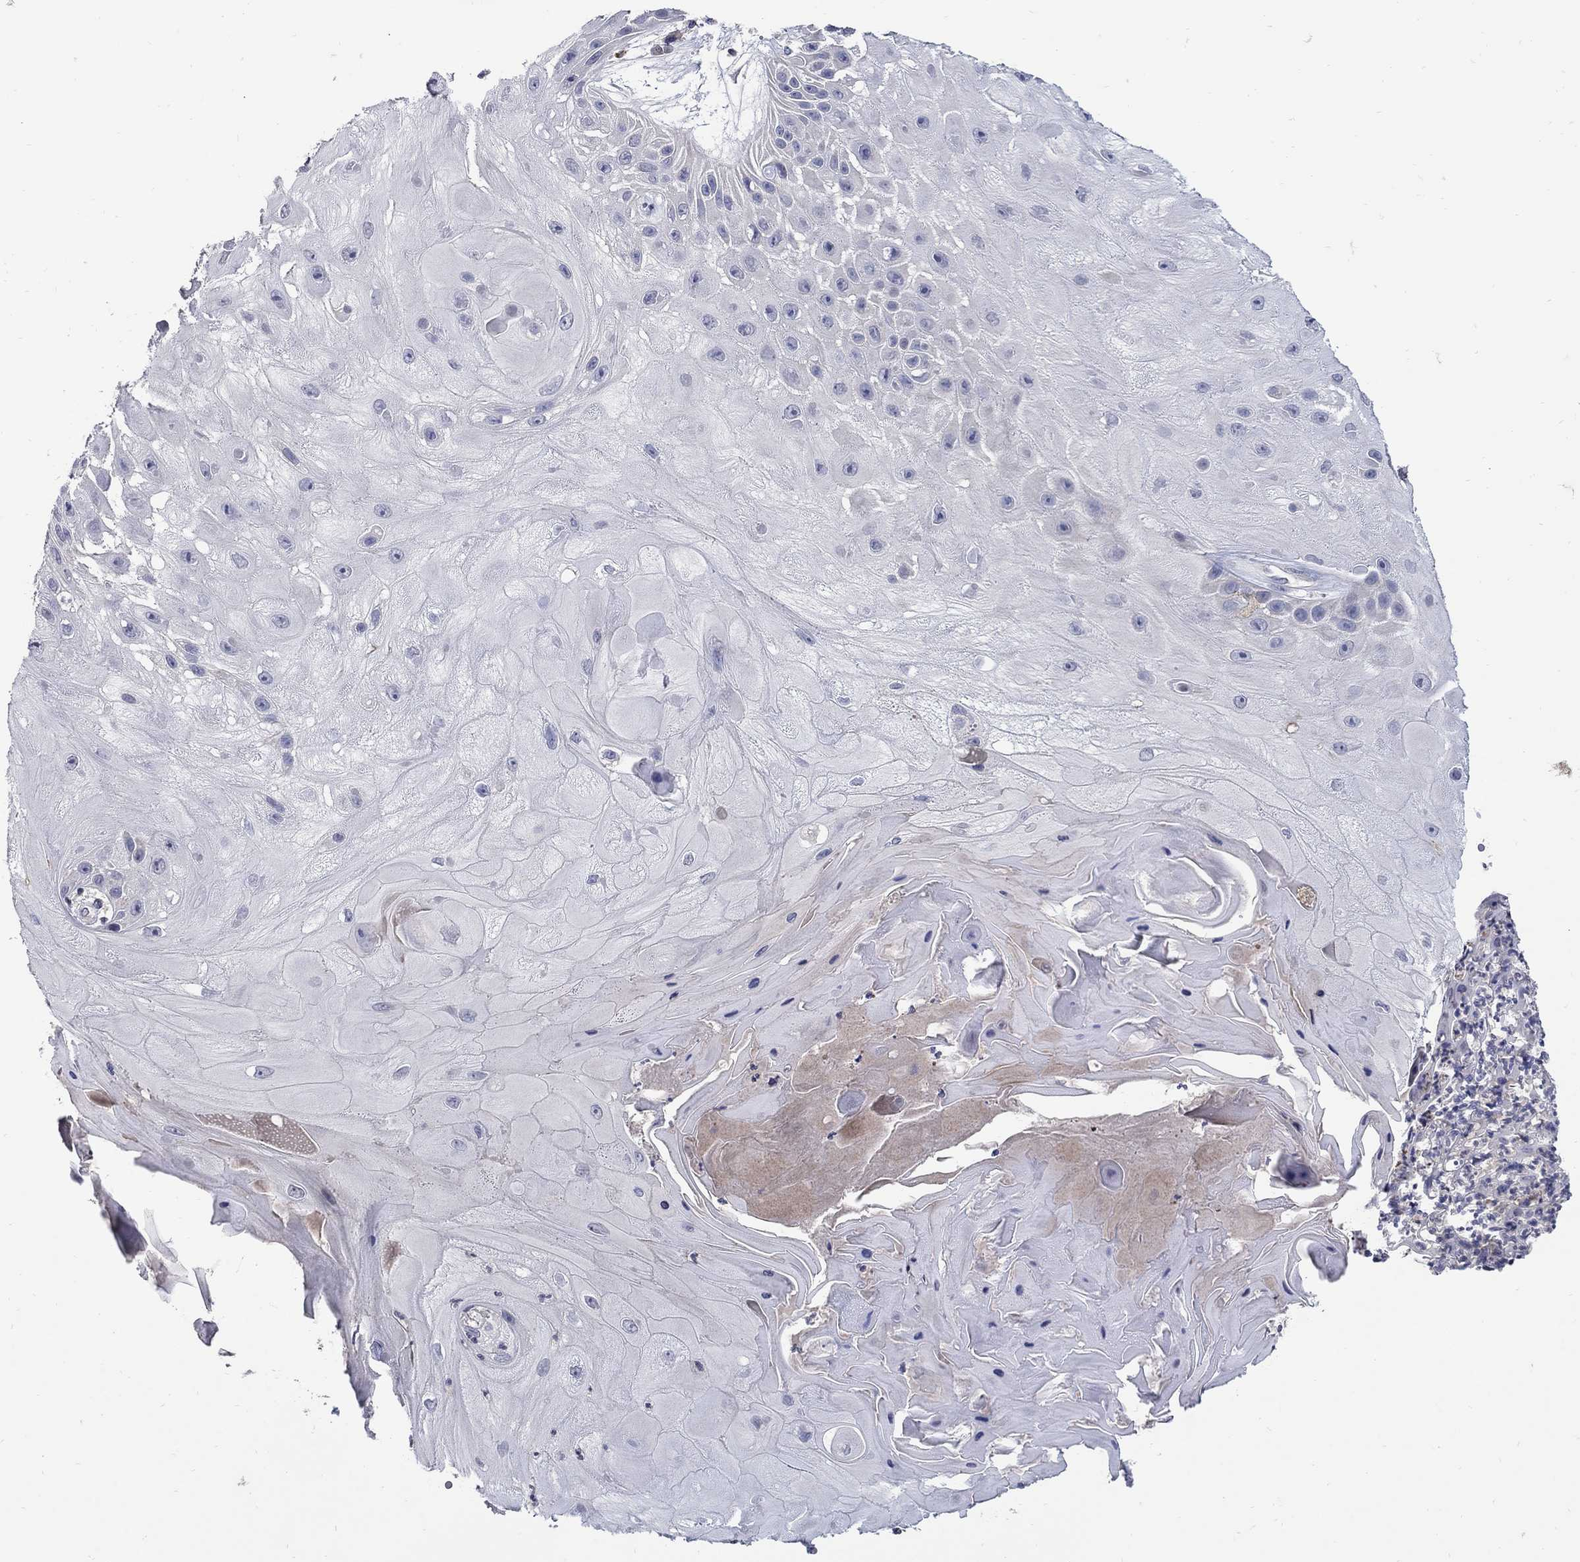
{"staining": {"intensity": "negative", "quantity": "none", "location": "none"}, "tissue": "skin cancer", "cell_type": "Tumor cells", "image_type": "cancer", "snomed": [{"axis": "morphology", "description": "Normal tissue, NOS"}, {"axis": "morphology", "description": "Squamous cell carcinoma, NOS"}, {"axis": "topography", "description": "Skin"}], "caption": "This is a micrograph of immunohistochemistry staining of skin squamous cell carcinoma, which shows no staining in tumor cells.", "gene": "CETN1", "patient": {"sex": "male", "age": 79}}